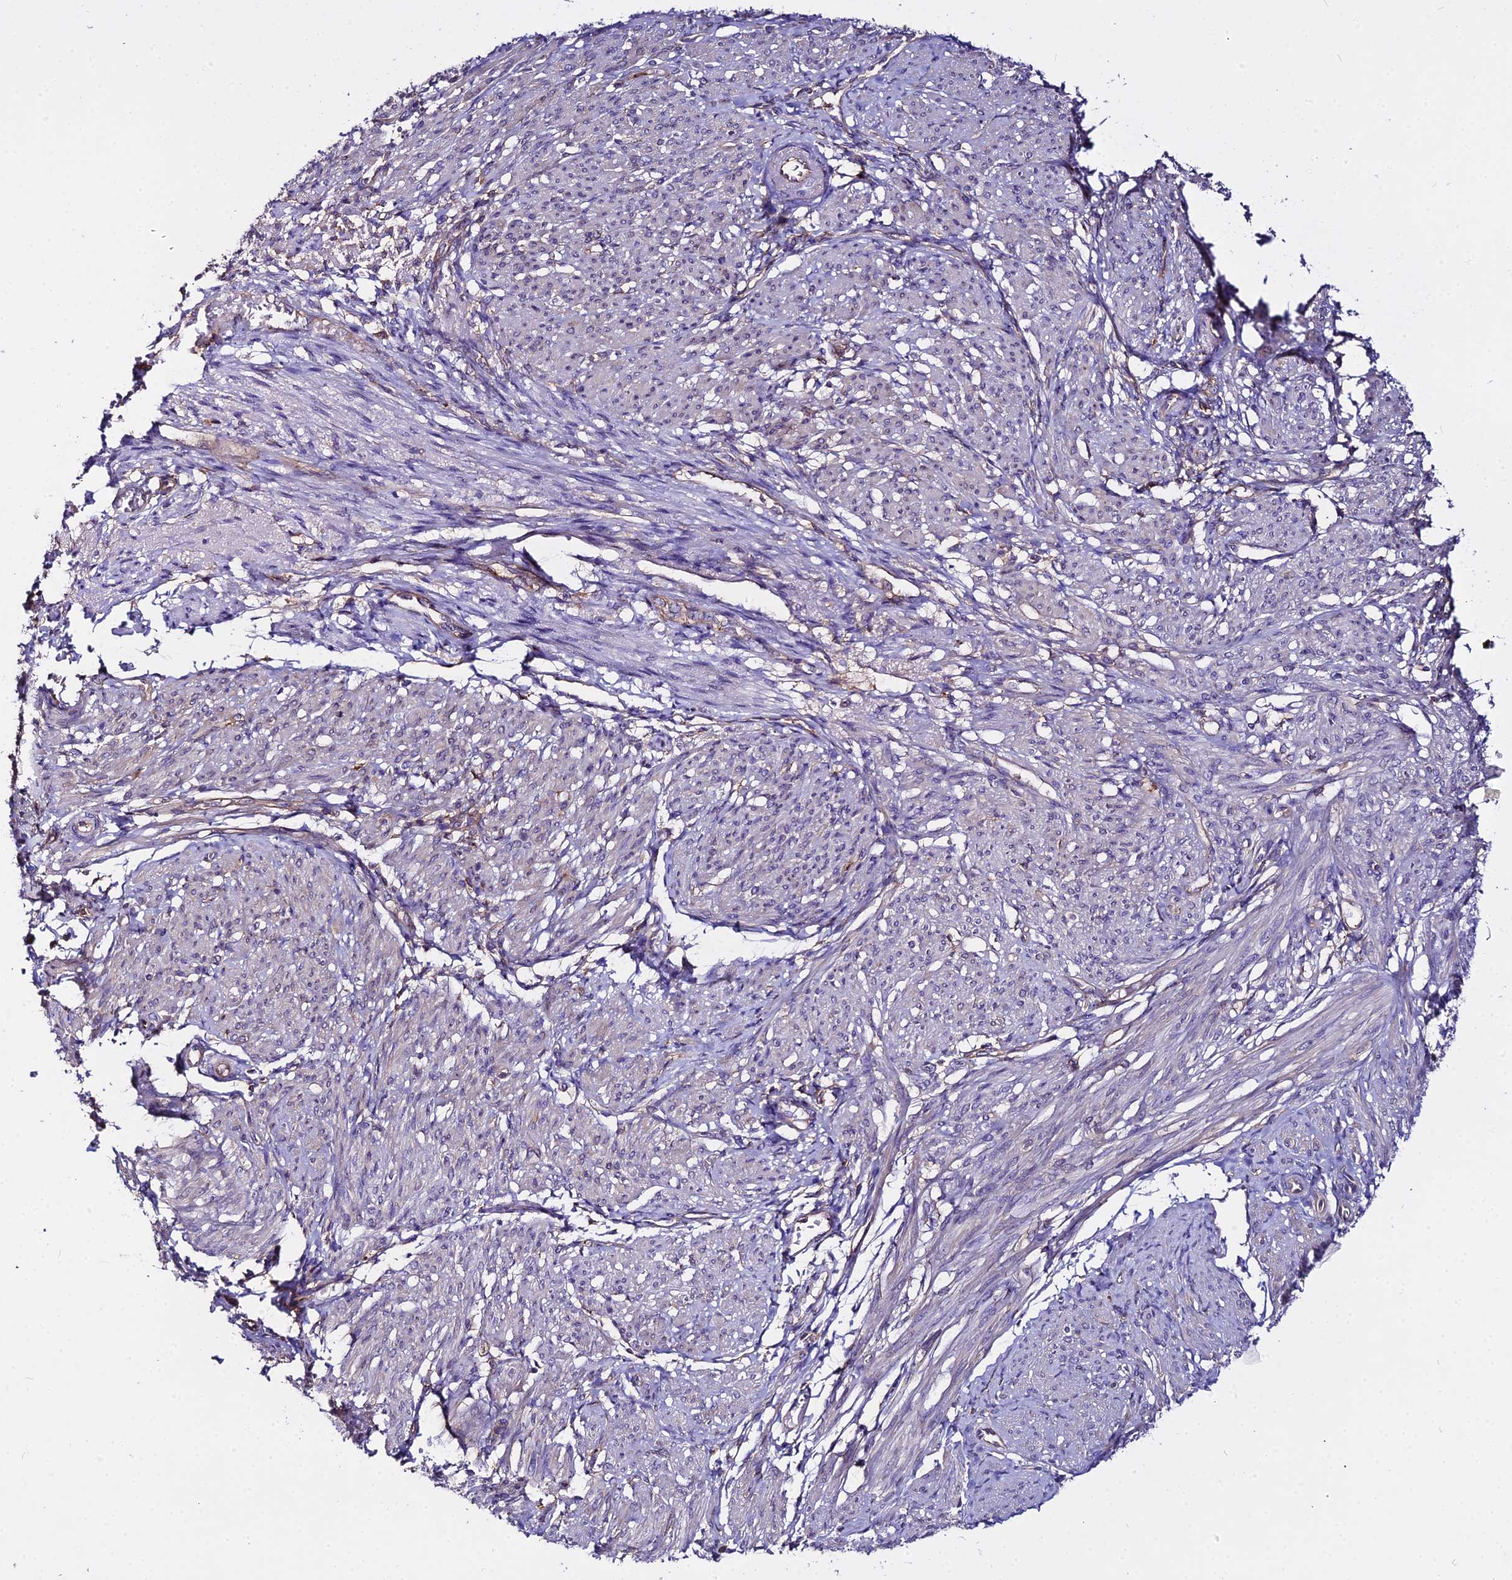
{"staining": {"intensity": "negative", "quantity": "none", "location": "none"}, "tissue": "smooth muscle", "cell_type": "Smooth muscle cells", "image_type": "normal", "snomed": [{"axis": "morphology", "description": "Normal tissue, NOS"}, {"axis": "topography", "description": "Smooth muscle"}], "caption": "IHC of normal human smooth muscle demonstrates no expression in smooth muscle cells. (DAB (3,3'-diaminobenzidine) IHC with hematoxylin counter stain).", "gene": "GLYAT", "patient": {"sex": "female", "age": 39}}